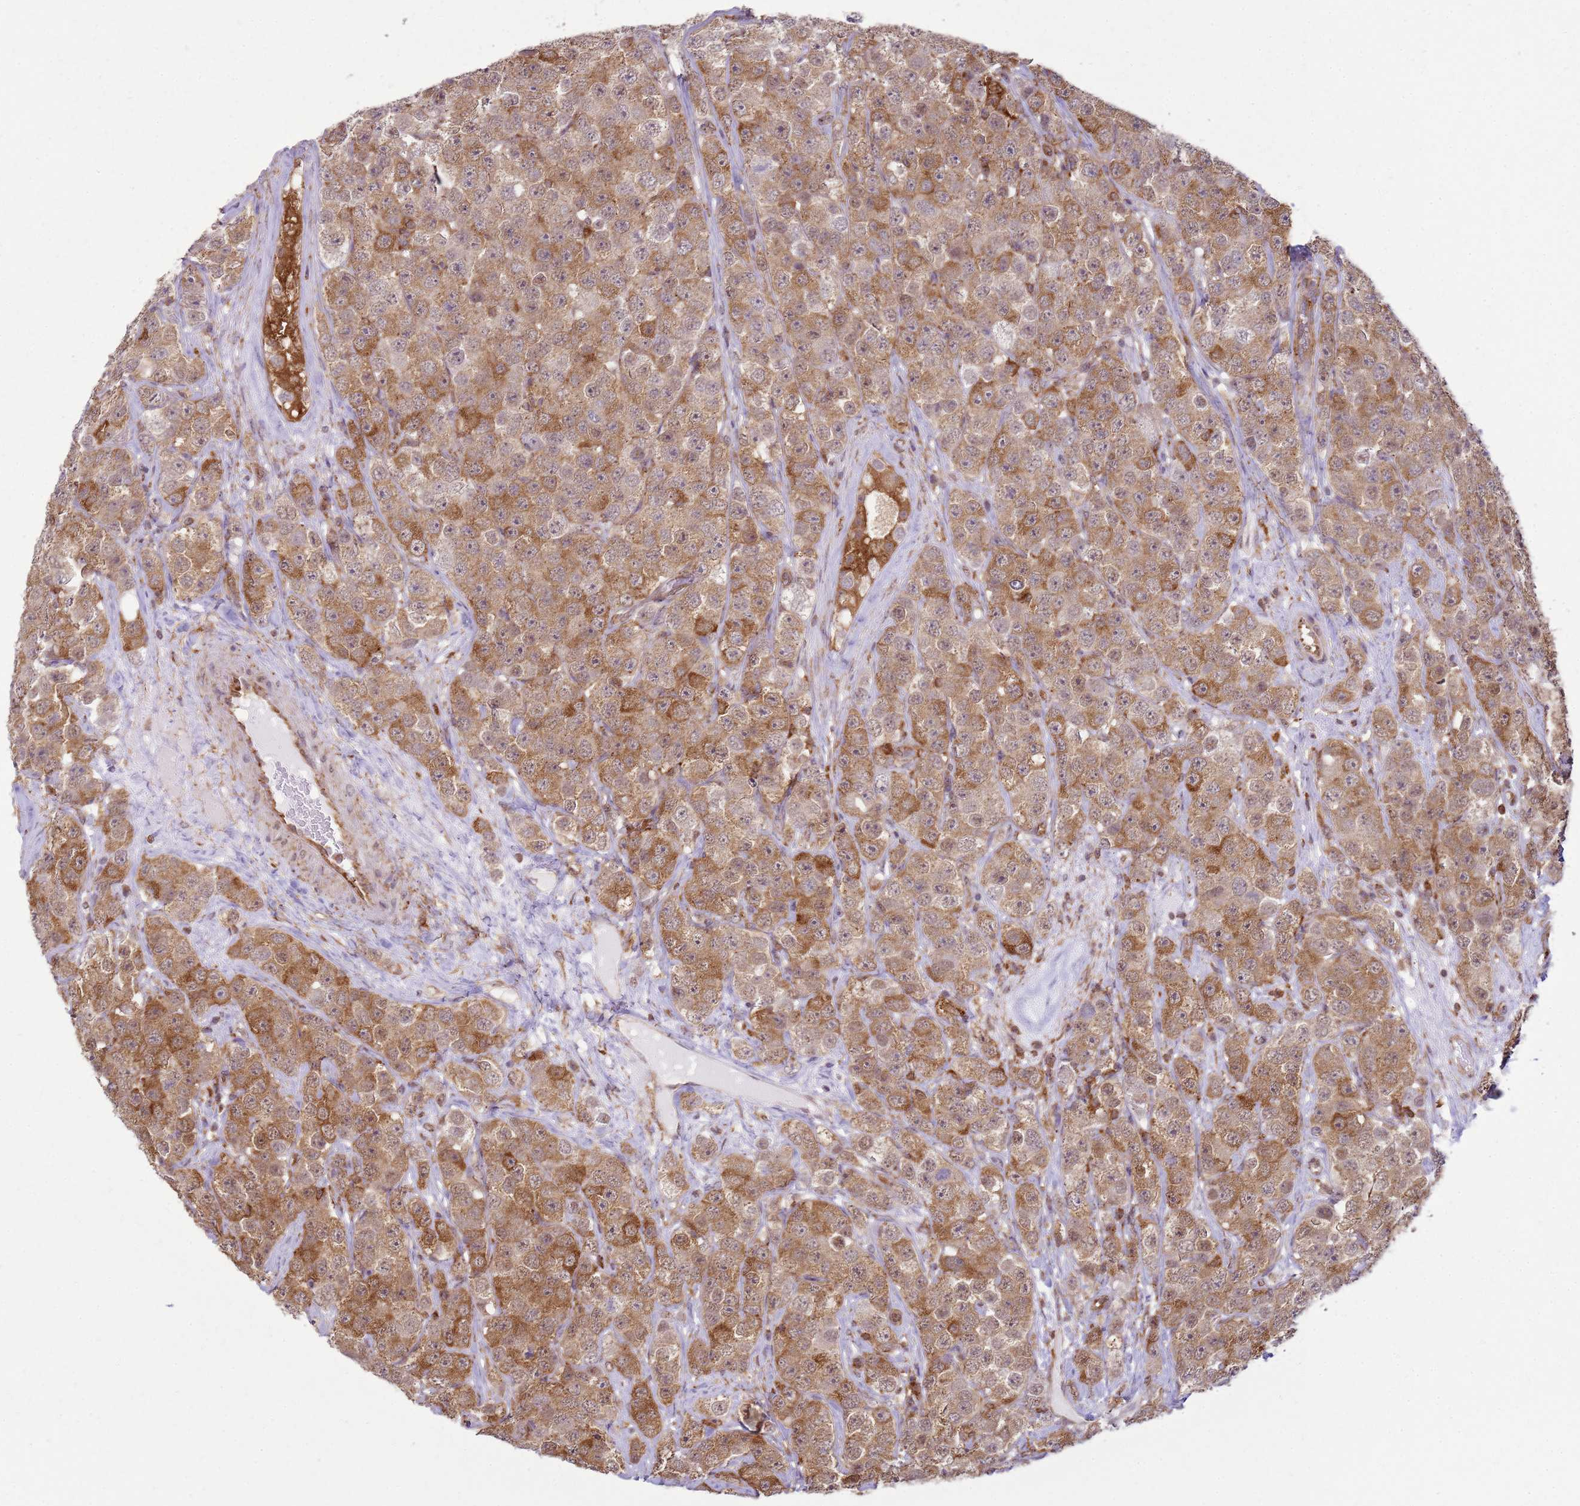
{"staining": {"intensity": "moderate", "quantity": ">75%", "location": "cytoplasmic/membranous"}, "tissue": "testis cancer", "cell_type": "Tumor cells", "image_type": "cancer", "snomed": [{"axis": "morphology", "description": "Seminoma, NOS"}, {"axis": "topography", "description": "Testis"}], "caption": "The image exhibits immunohistochemical staining of seminoma (testis). There is moderate cytoplasmic/membranous positivity is present in about >75% of tumor cells. The staining is performed using DAB brown chromogen to label protein expression. The nuclei are counter-stained blue using hematoxylin.", "gene": "GABRE", "patient": {"sex": "male", "age": 28}}